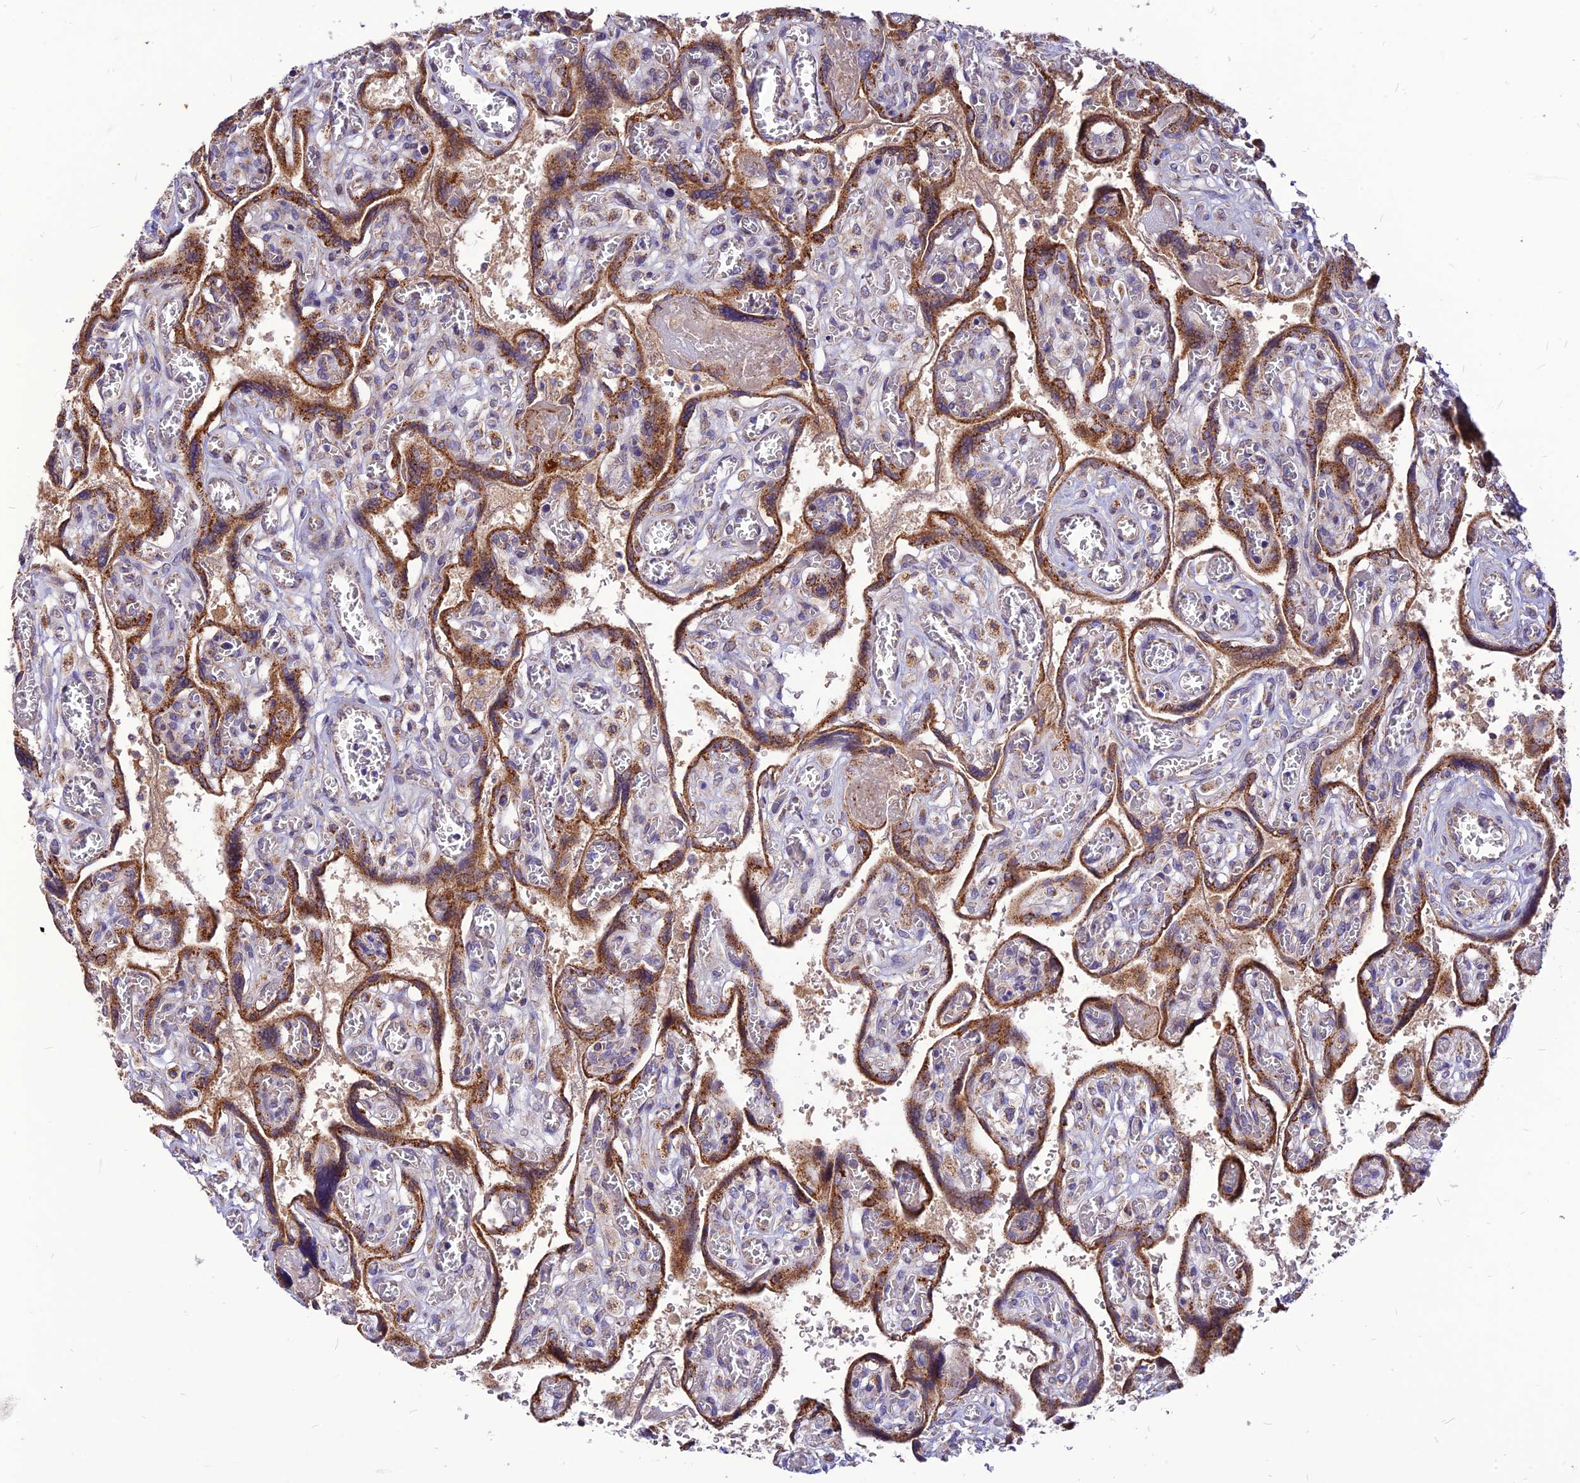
{"staining": {"intensity": "strong", "quantity": ">75%", "location": "cytoplasmic/membranous"}, "tissue": "placenta", "cell_type": "Trophoblastic cells", "image_type": "normal", "snomed": [{"axis": "morphology", "description": "Normal tissue, NOS"}, {"axis": "topography", "description": "Placenta"}], "caption": "High-magnification brightfield microscopy of unremarkable placenta stained with DAB (brown) and counterstained with hematoxylin (blue). trophoblastic cells exhibit strong cytoplasmic/membranous positivity is present in about>75% of cells.", "gene": "ECI1", "patient": {"sex": "female", "age": 39}}